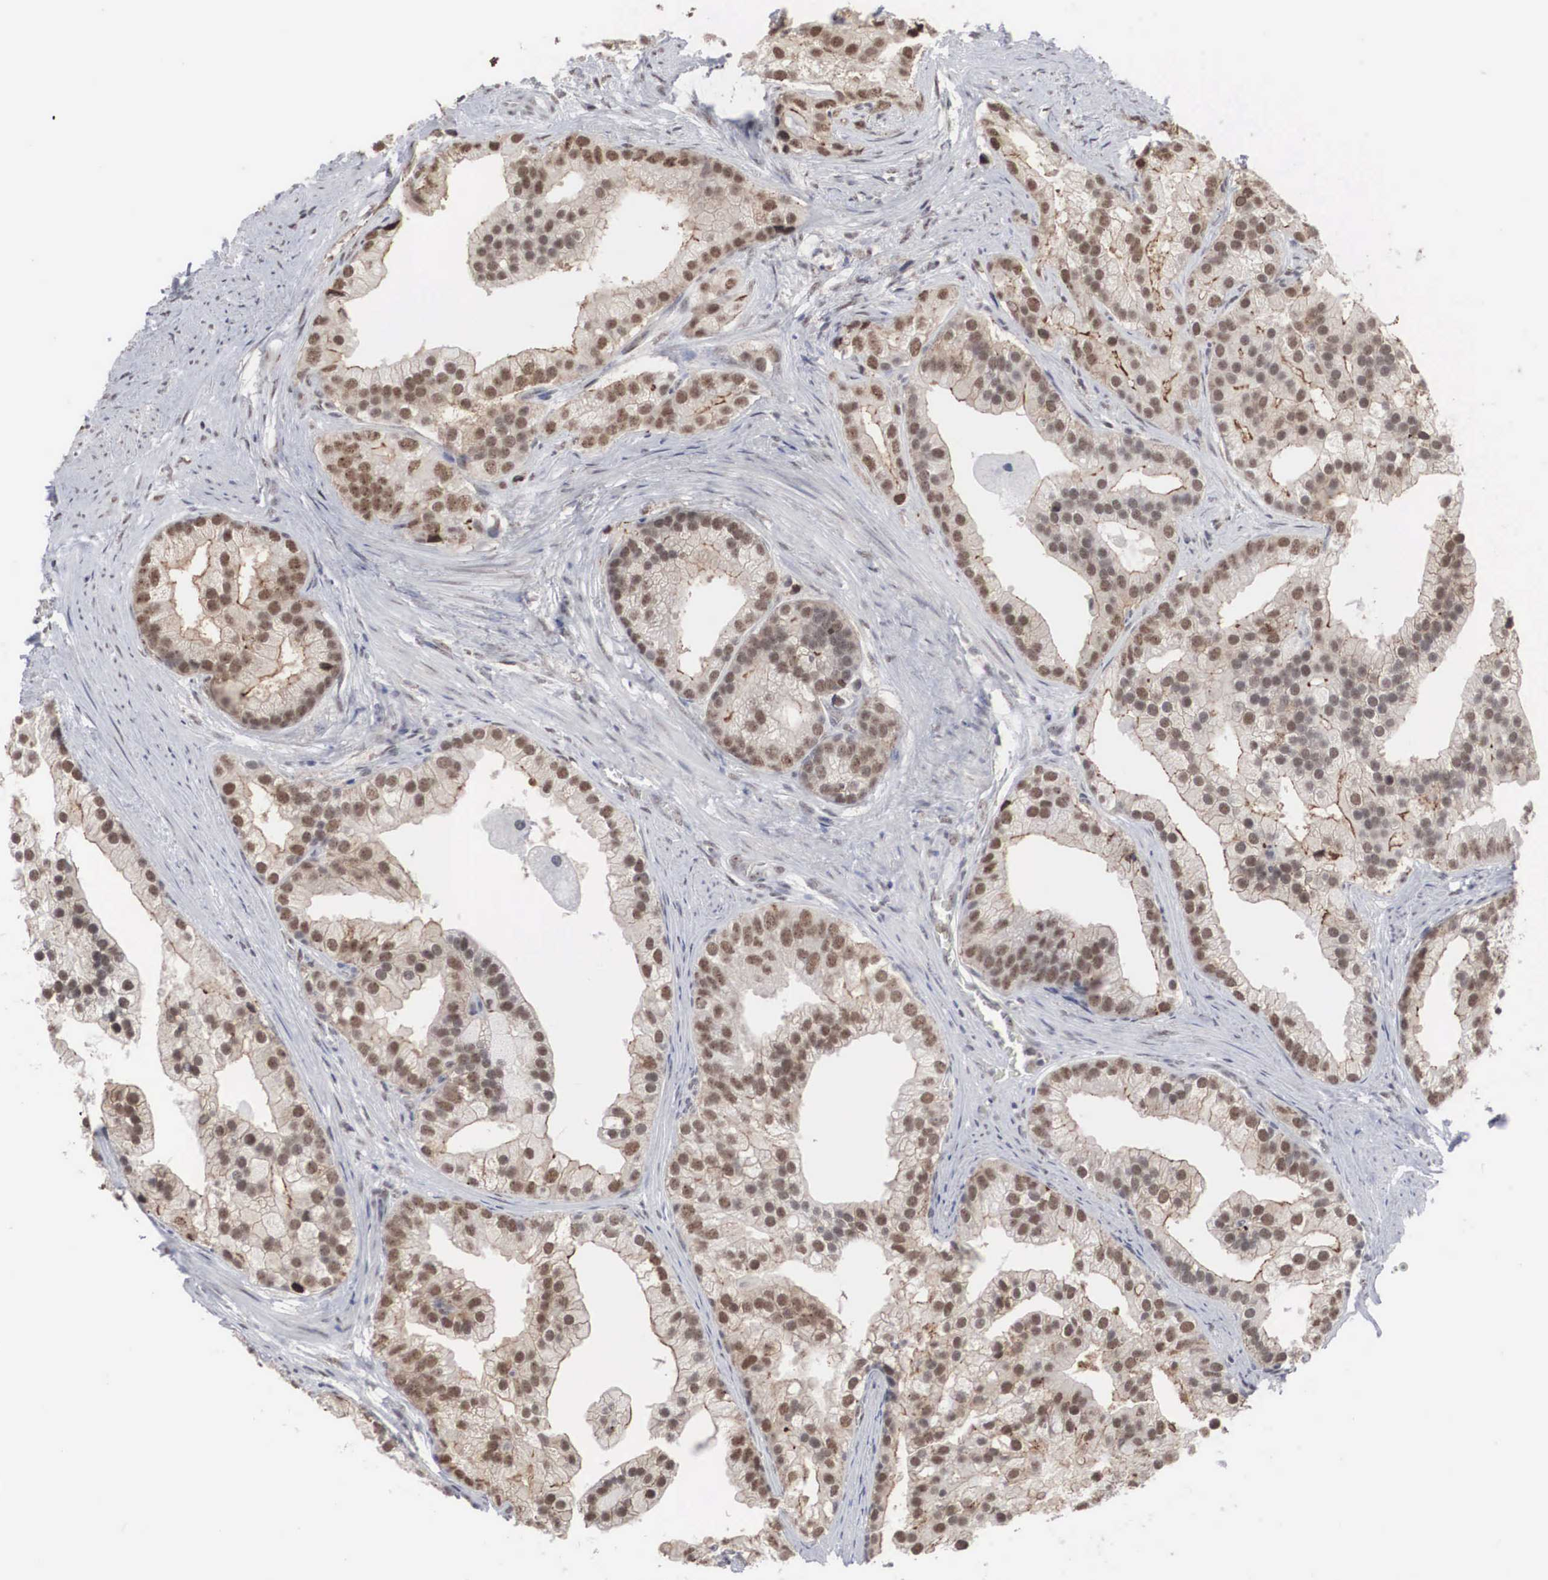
{"staining": {"intensity": "strong", "quantity": ">75%", "location": "nuclear"}, "tissue": "prostate cancer", "cell_type": "Tumor cells", "image_type": "cancer", "snomed": [{"axis": "morphology", "description": "Adenocarcinoma, Medium grade"}, {"axis": "topography", "description": "Prostate"}], "caption": "DAB immunohistochemical staining of prostate adenocarcinoma (medium-grade) exhibits strong nuclear protein positivity in approximately >75% of tumor cells. The protein is shown in brown color, while the nuclei are stained blue.", "gene": "AUTS2", "patient": {"sex": "male", "age": 65}}